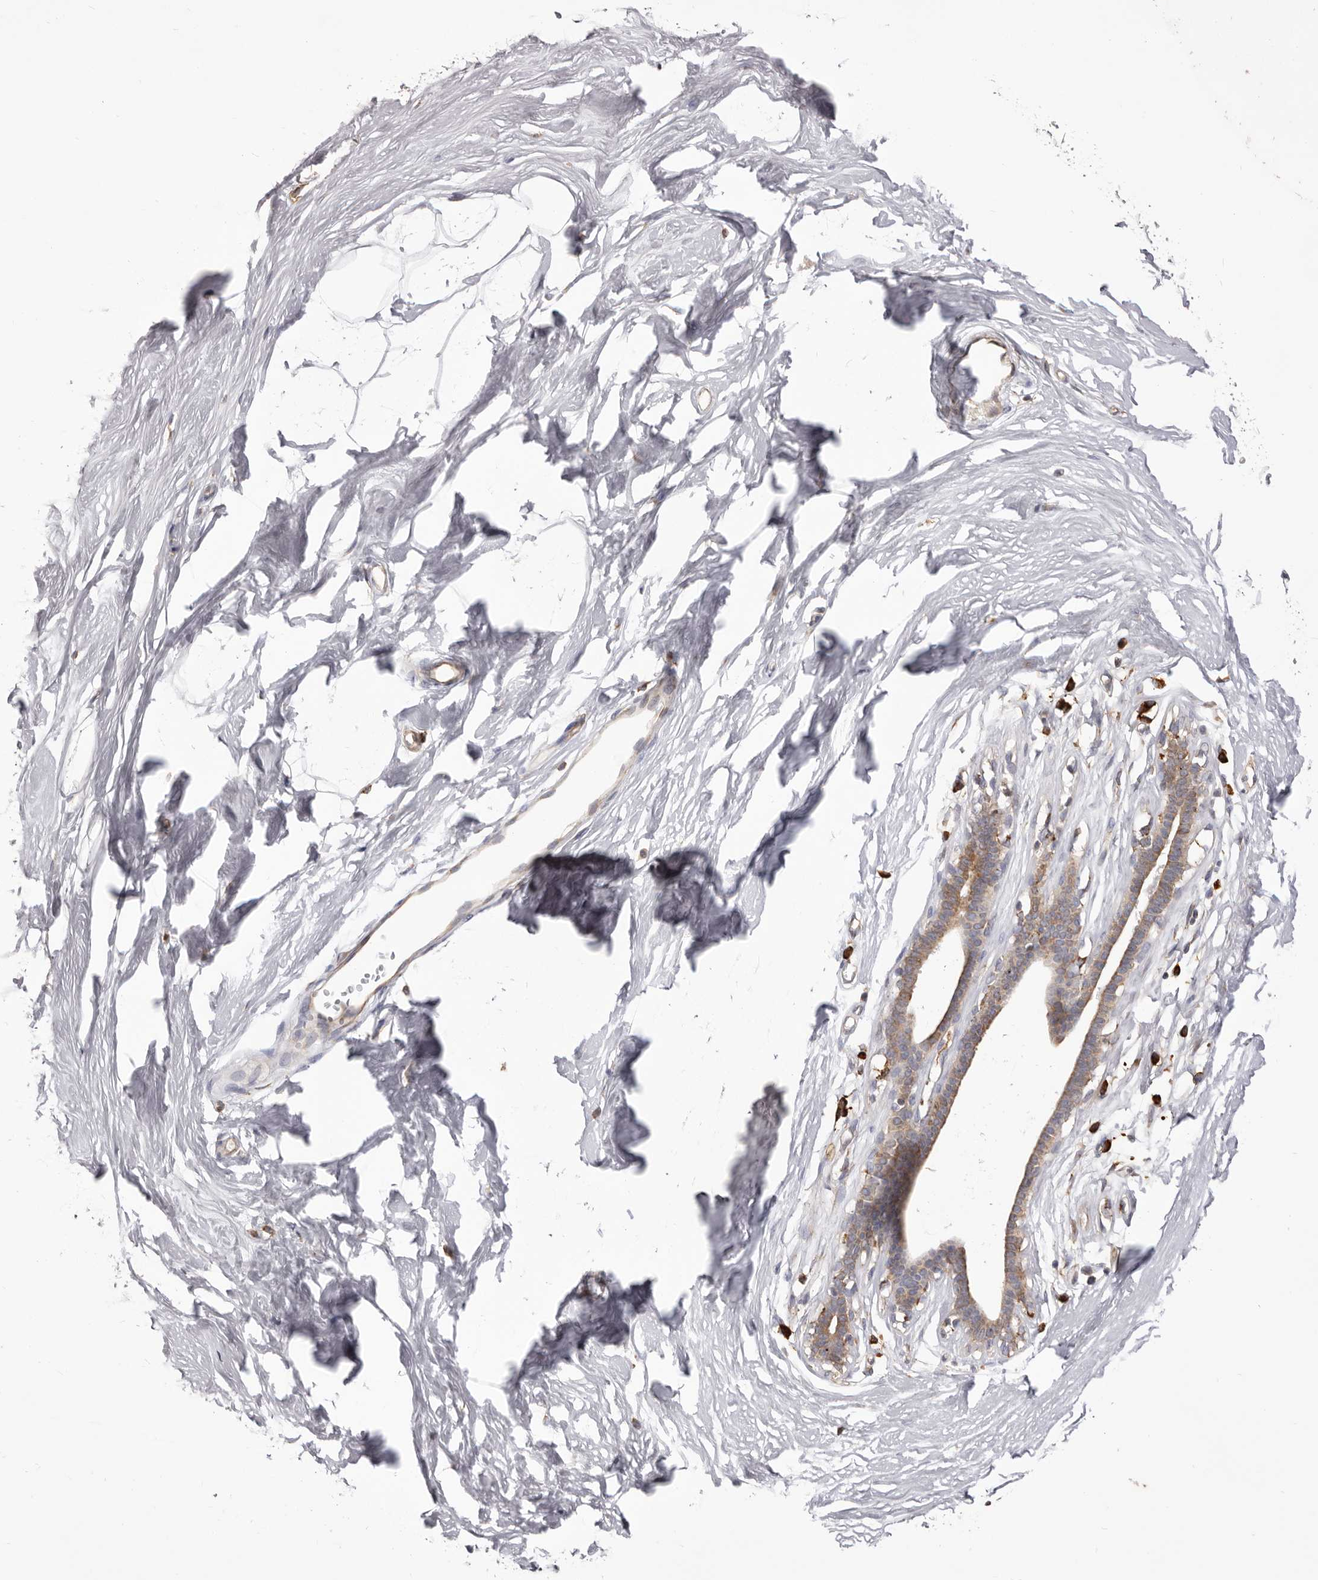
{"staining": {"intensity": "negative", "quantity": "none", "location": "none"}, "tissue": "breast", "cell_type": "Adipocytes", "image_type": "normal", "snomed": [{"axis": "morphology", "description": "Normal tissue, NOS"}, {"axis": "topography", "description": "Breast"}], "caption": "Adipocytes show no significant staining in normal breast.", "gene": "QRSL1", "patient": {"sex": "female", "age": 26}}